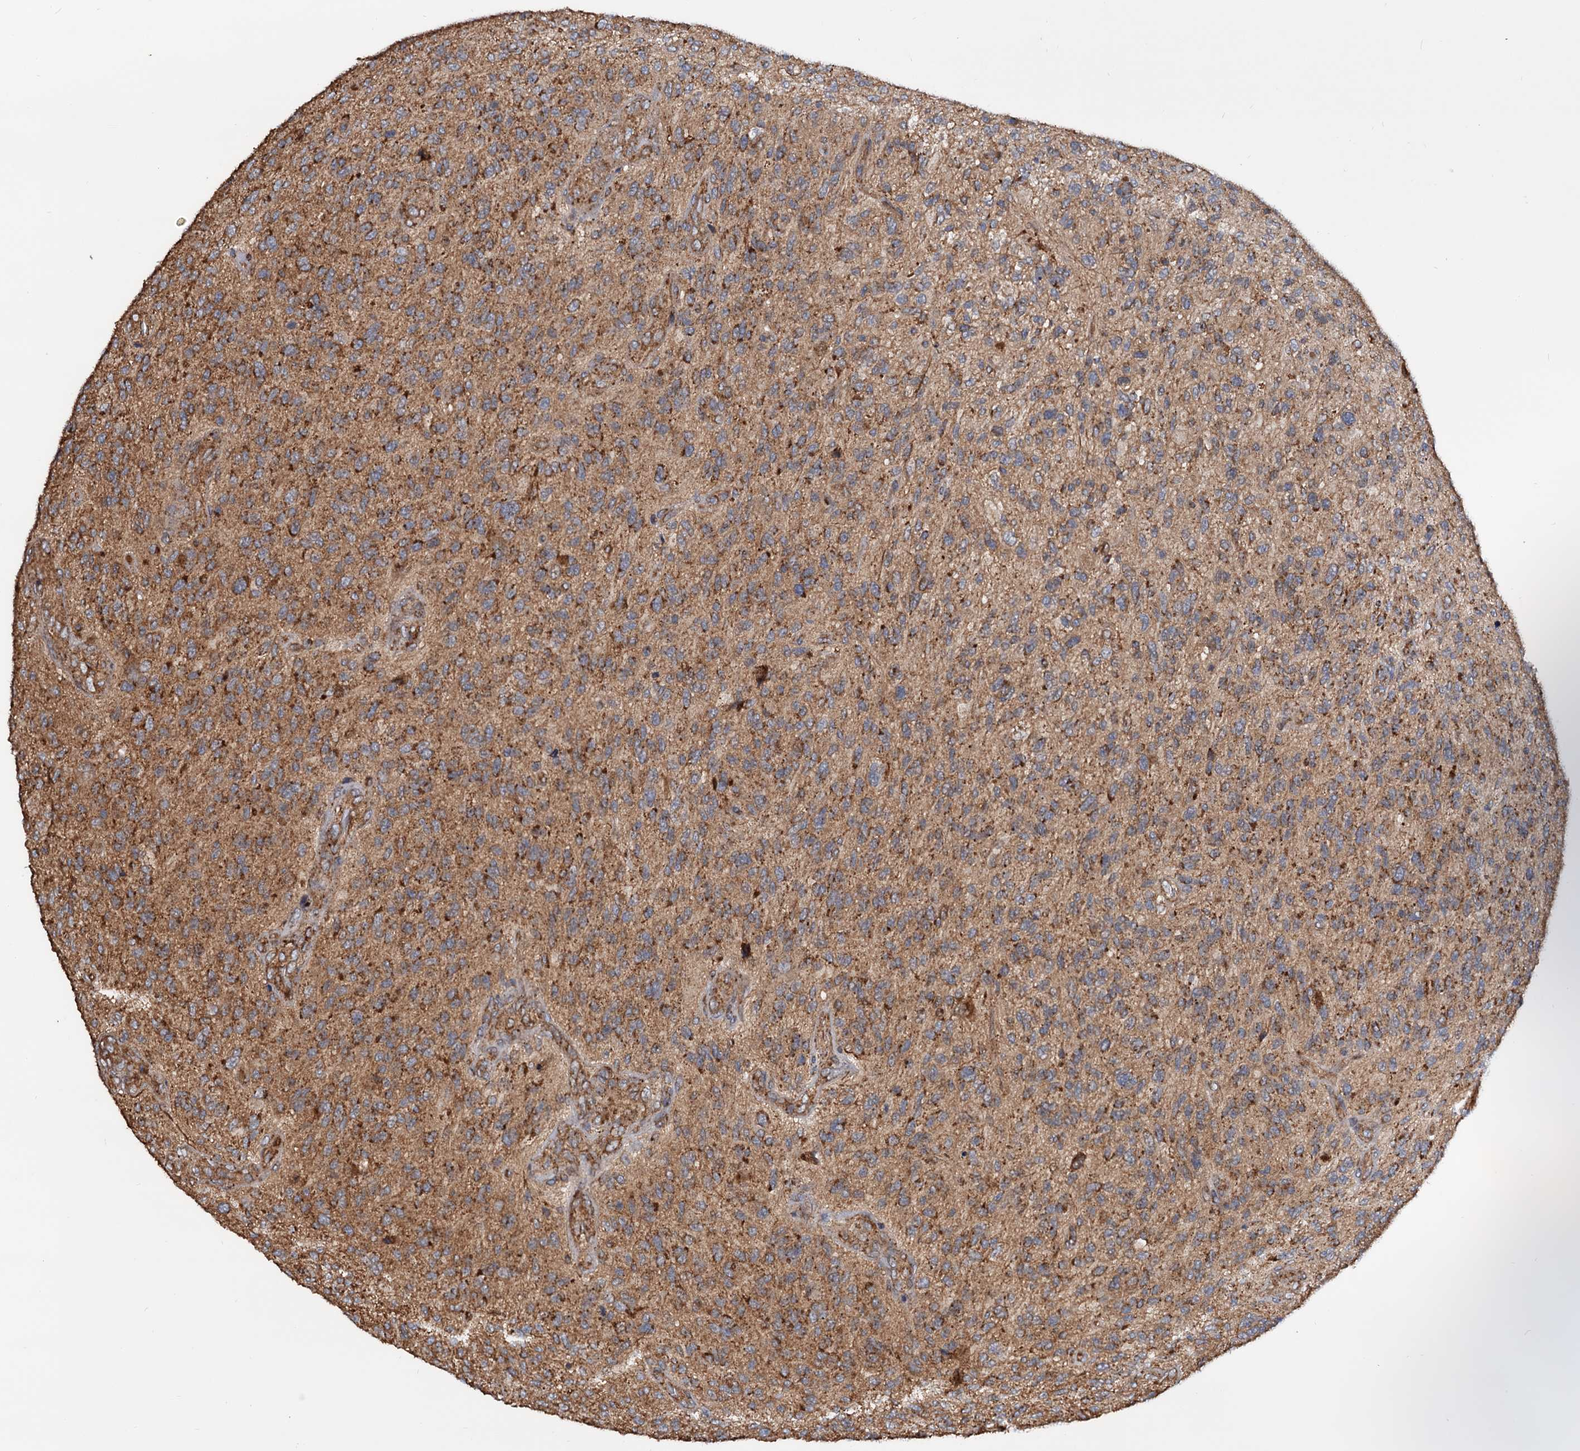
{"staining": {"intensity": "moderate", "quantity": ">75%", "location": "cytoplasmic/membranous"}, "tissue": "glioma", "cell_type": "Tumor cells", "image_type": "cancer", "snomed": [{"axis": "morphology", "description": "Glioma, malignant, High grade"}, {"axis": "topography", "description": "Brain"}], "caption": "High-power microscopy captured an immunohistochemistry micrograph of malignant glioma (high-grade), revealing moderate cytoplasmic/membranous positivity in approximately >75% of tumor cells.", "gene": "MRPL42", "patient": {"sex": "male", "age": 47}}